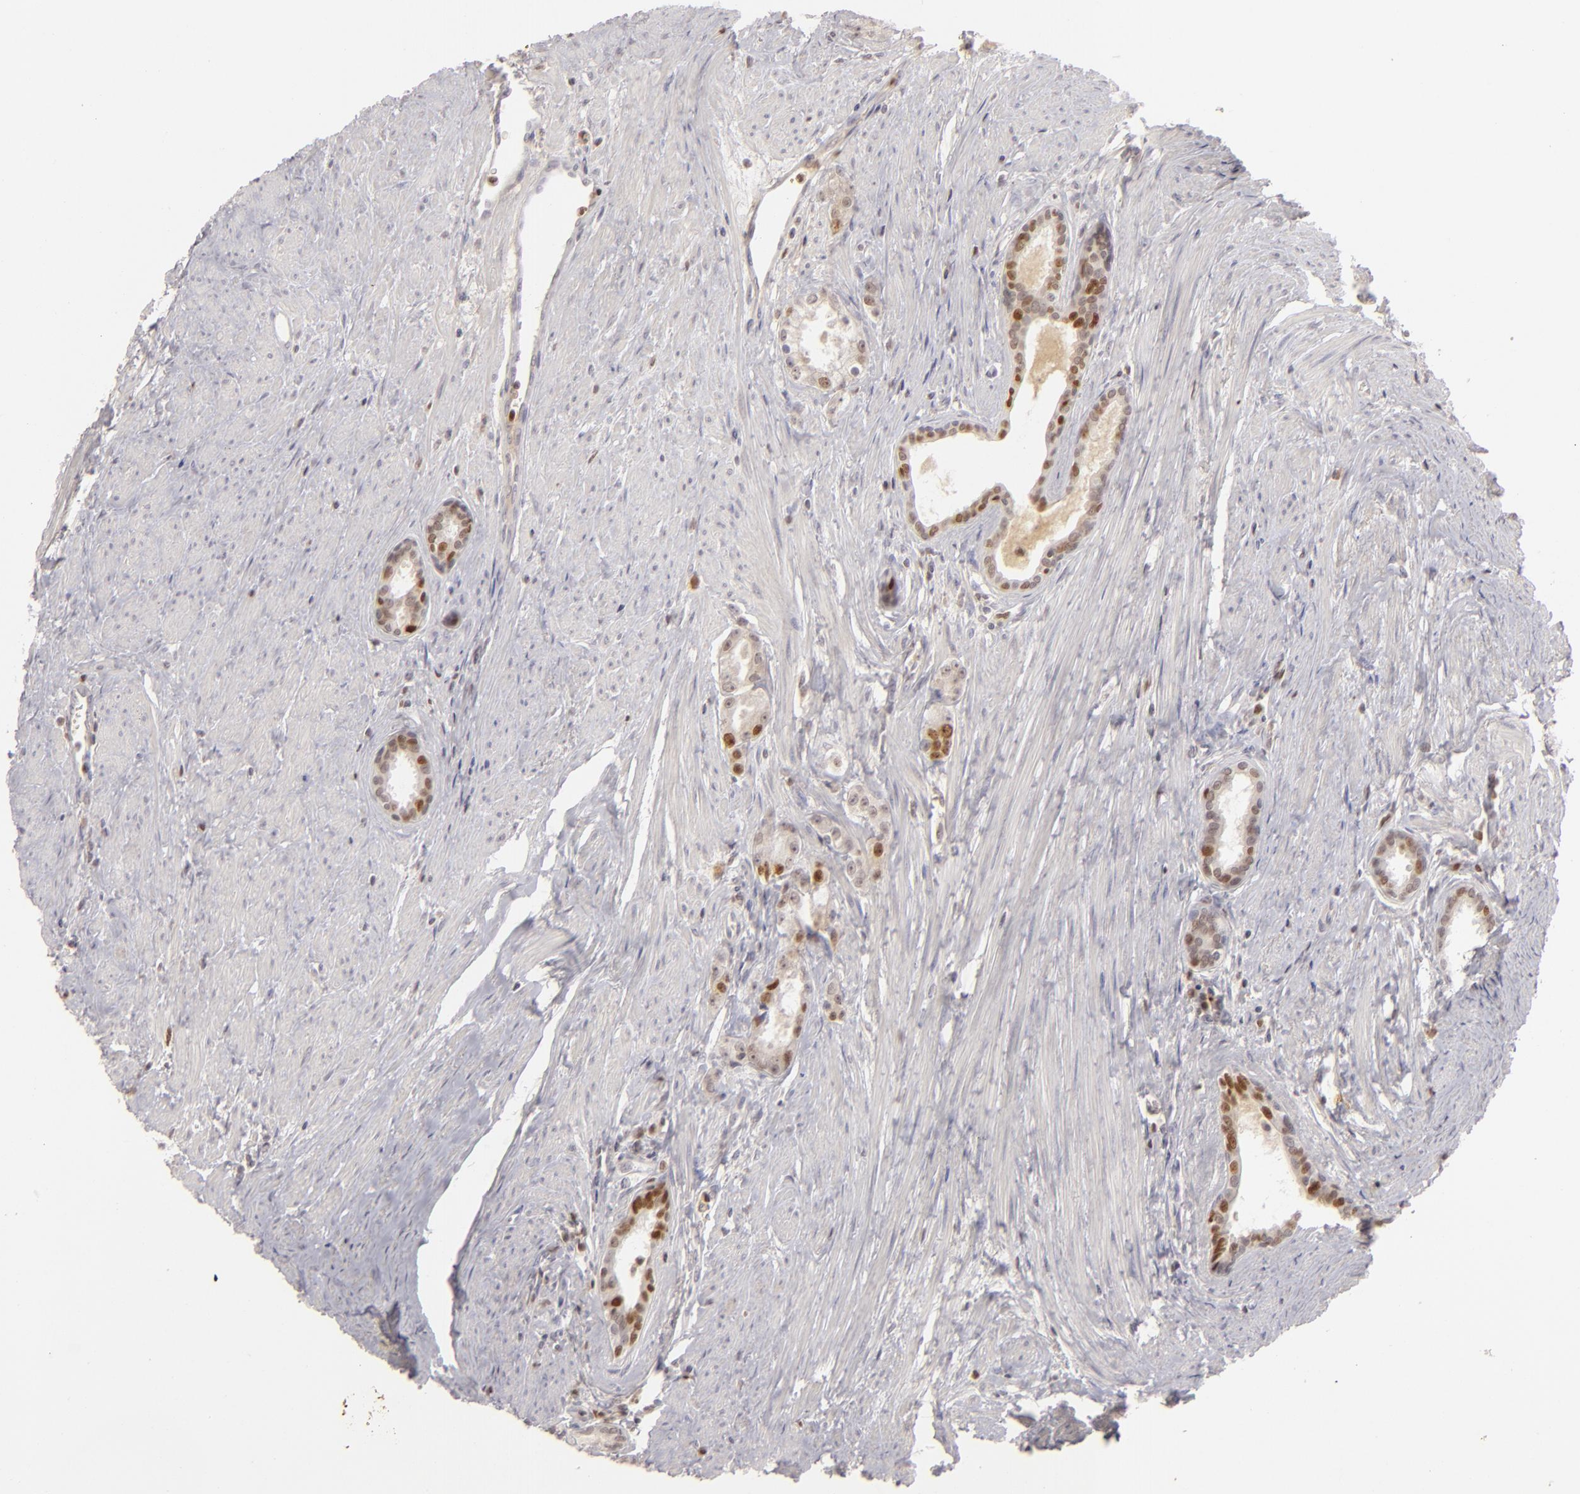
{"staining": {"intensity": "moderate", "quantity": "<25%", "location": "nuclear"}, "tissue": "prostate cancer", "cell_type": "Tumor cells", "image_type": "cancer", "snomed": [{"axis": "morphology", "description": "Adenocarcinoma, Medium grade"}, {"axis": "topography", "description": "Prostate"}], "caption": "Prostate cancer (adenocarcinoma (medium-grade)) was stained to show a protein in brown. There is low levels of moderate nuclear staining in approximately <25% of tumor cells. (Brightfield microscopy of DAB IHC at high magnification).", "gene": "FEN1", "patient": {"sex": "male", "age": 72}}